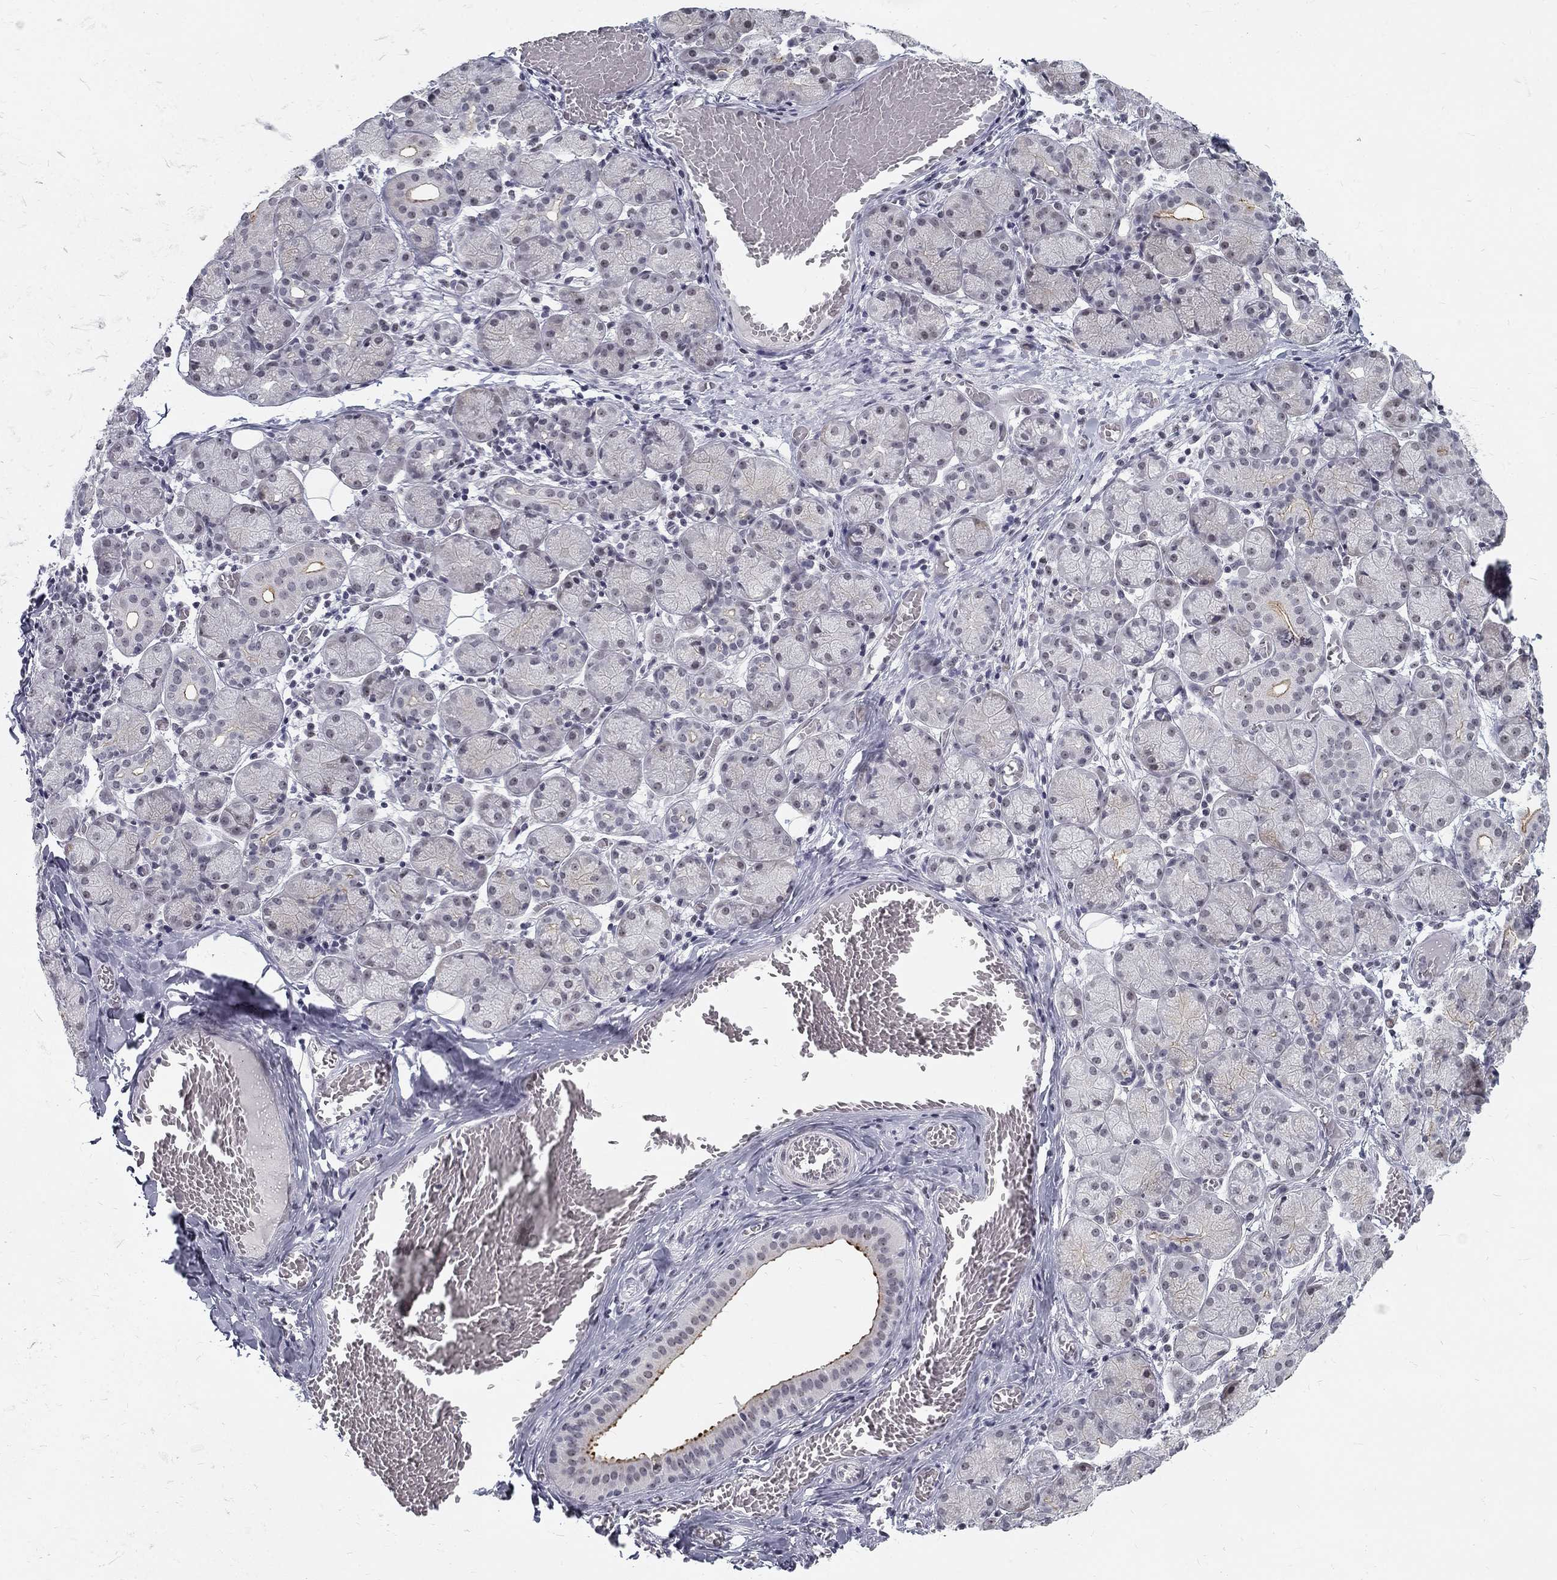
{"staining": {"intensity": "strong", "quantity": "<25%", "location": "cytoplasmic/membranous"}, "tissue": "salivary gland", "cell_type": "Glandular cells", "image_type": "normal", "snomed": [{"axis": "morphology", "description": "Normal tissue, NOS"}, {"axis": "topography", "description": "Salivary gland"}, {"axis": "topography", "description": "Peripheral nerve tissue"}], "caption": "DAB immunohistochemical staining of benign human salivary gland demonstrates strong cytoplasmic/membranous protein expression in approximately <25% of glandular cells.", "gene": "SNORC", "patient": {"sex": "female", "age": 24}}